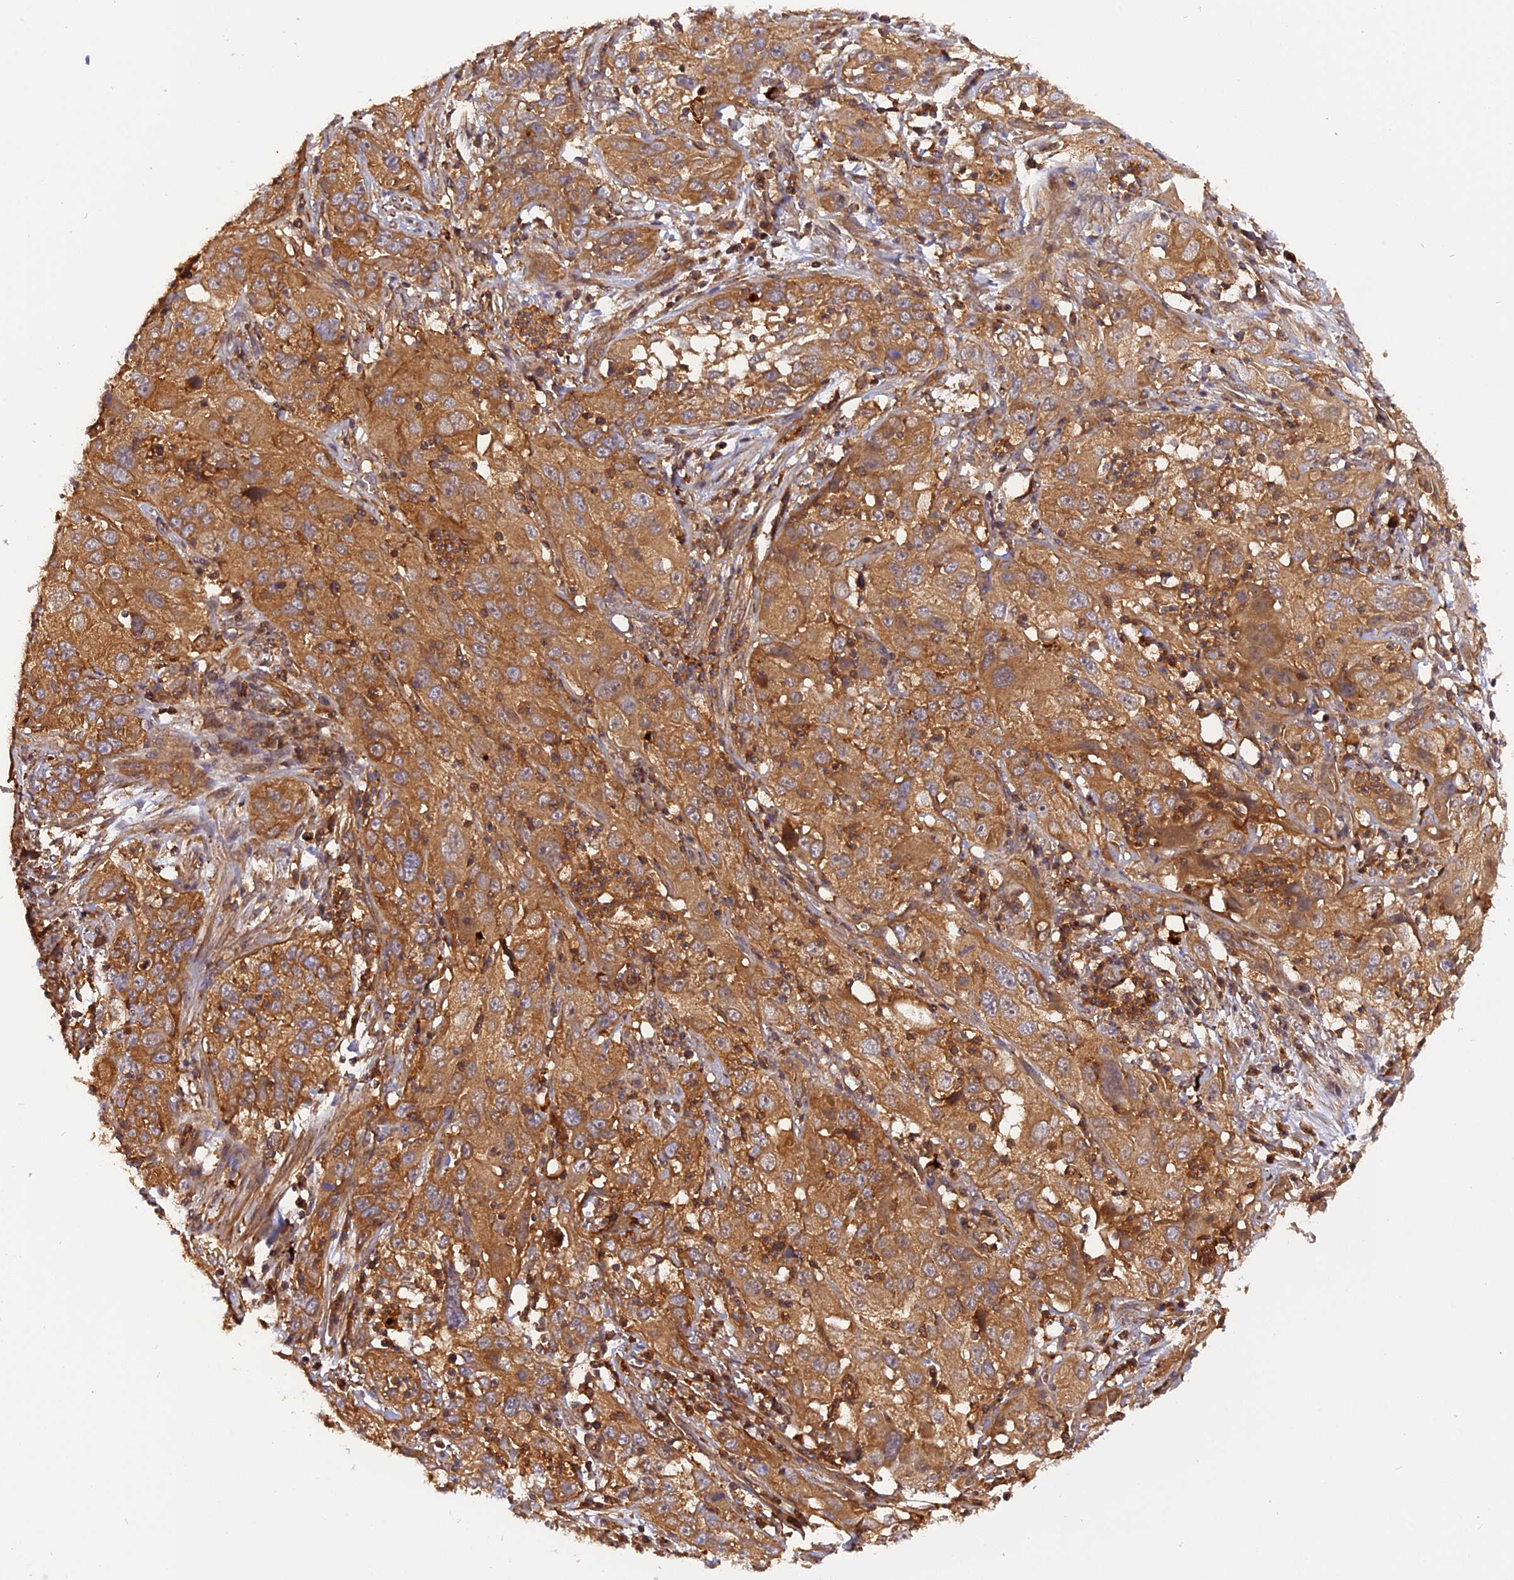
{"staining": {"intensity": "moderate", "quantity": ">75%", "location": "cytoplasmic/membranous"}, "tissue": "cervical cancer", "cell_type": "Tumor cells", "image_type": "cancer", "snomed": [{"axis": "morphology", "description": "Squamous cell carcinoma, NOS"}, {"axis": "topography", "description": "Cervix"}], "caption": "Moderate cytoplasmic/membranous expression is present in about >75% of tumor cells in cervical cancer (squamous cell carcinoma). (brown staining indicates protein expression, while blue staining denotes nuclei).", "gene": "C5orf22", "patient": {"sex": "female", "age": 32}}